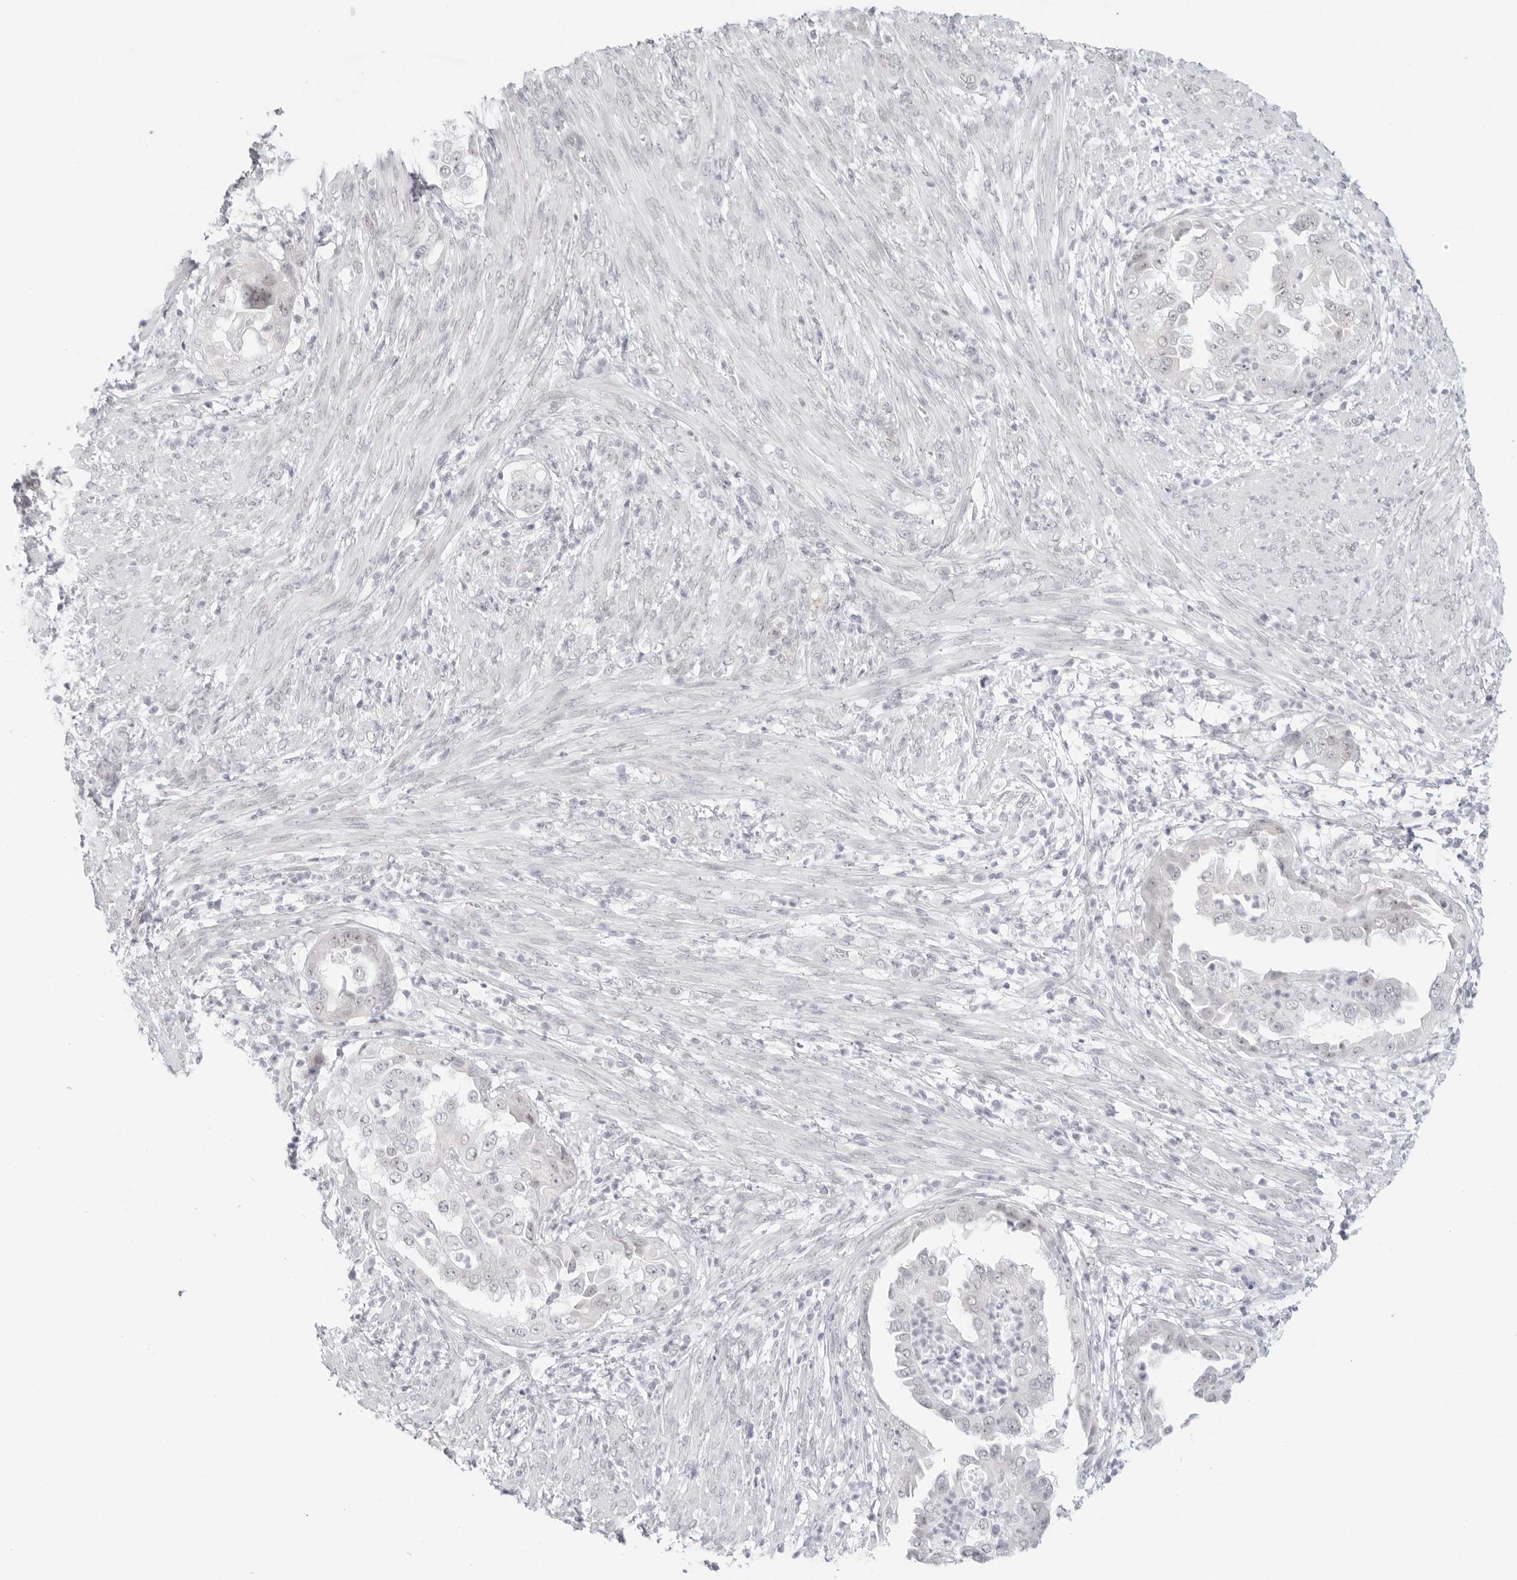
{"staining": {"intensity": "negative", "quantity": "none", "location": "none"}, "tissue": "endometrial cancer", "cell_type": "Tumor cells", "image_type": "cancer", "snomed": [{"axis": "morphology", "description": "Adenocarcinoma, NOS"}, {"axis": "topography", "description": "Endometrium"}], "caption": "The micrograph demonstrates no significant staining in tumor cells of endometrial cancer (adenocarcinoma). (DAB (3,3'-diaminobenzidine) IHC, high magnification).", "gene": "MED18", "patient": {"sex": "female", "age": 85}}